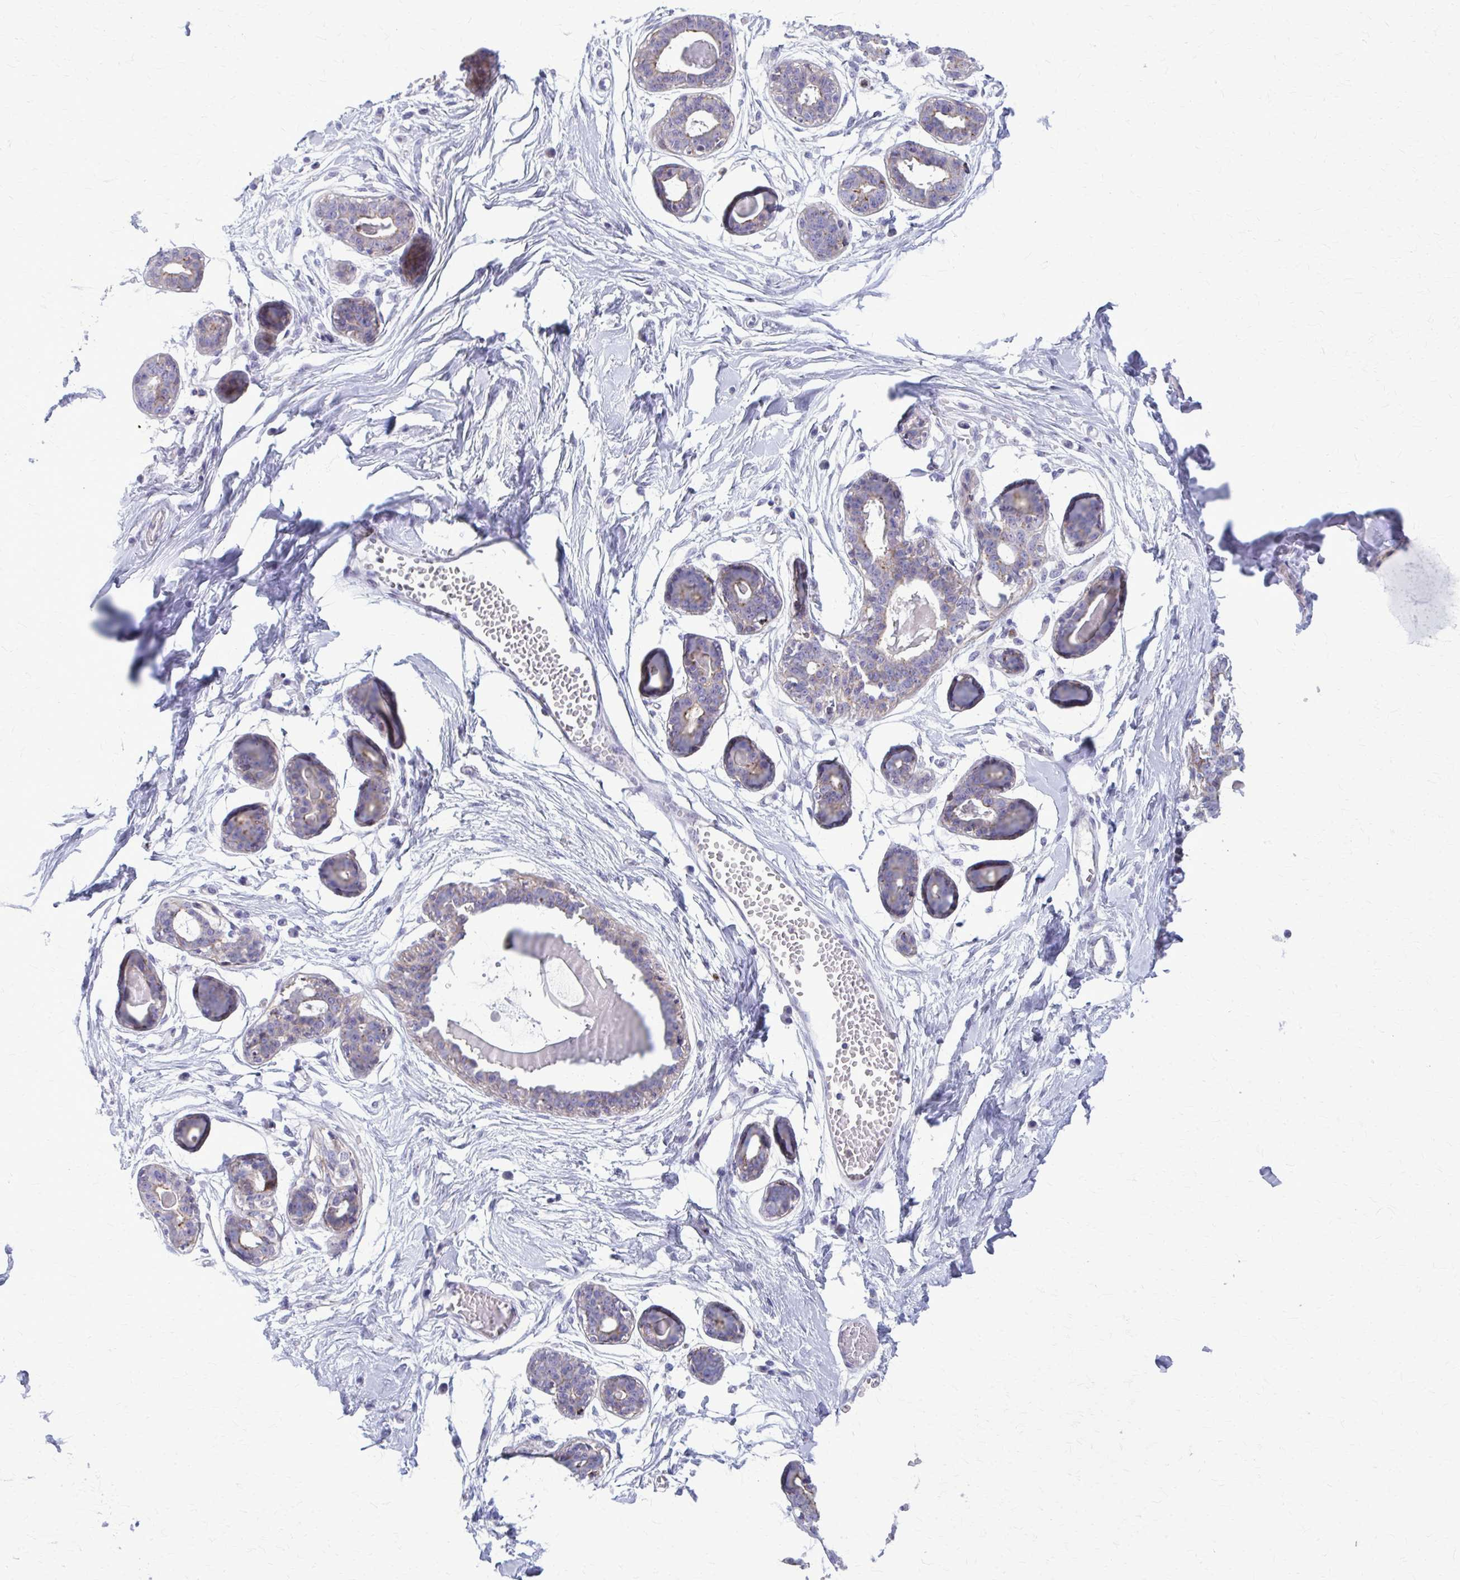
{"staining": {"intensity": "negative", "quantity": "none", "location": "none"}, "tissue": "breast", "cell_type": "Adipocytes", "image_type": "normal", "snomed": [{"axis": "morphology", "description": "Normal tissue, NOS"}, {"axis": "topography", "description": "Breast"}], "caption": "High magnification brightfield microscopy of normal breast stained with DAB (brown) and counterstained with hematoxylin (blue): adipocytes show no significant expression. (Brightfield microscopy of DAB IHC at high magnification).", "gene": "PEDS1", "patient": {"sex": "female", "age": 45}}